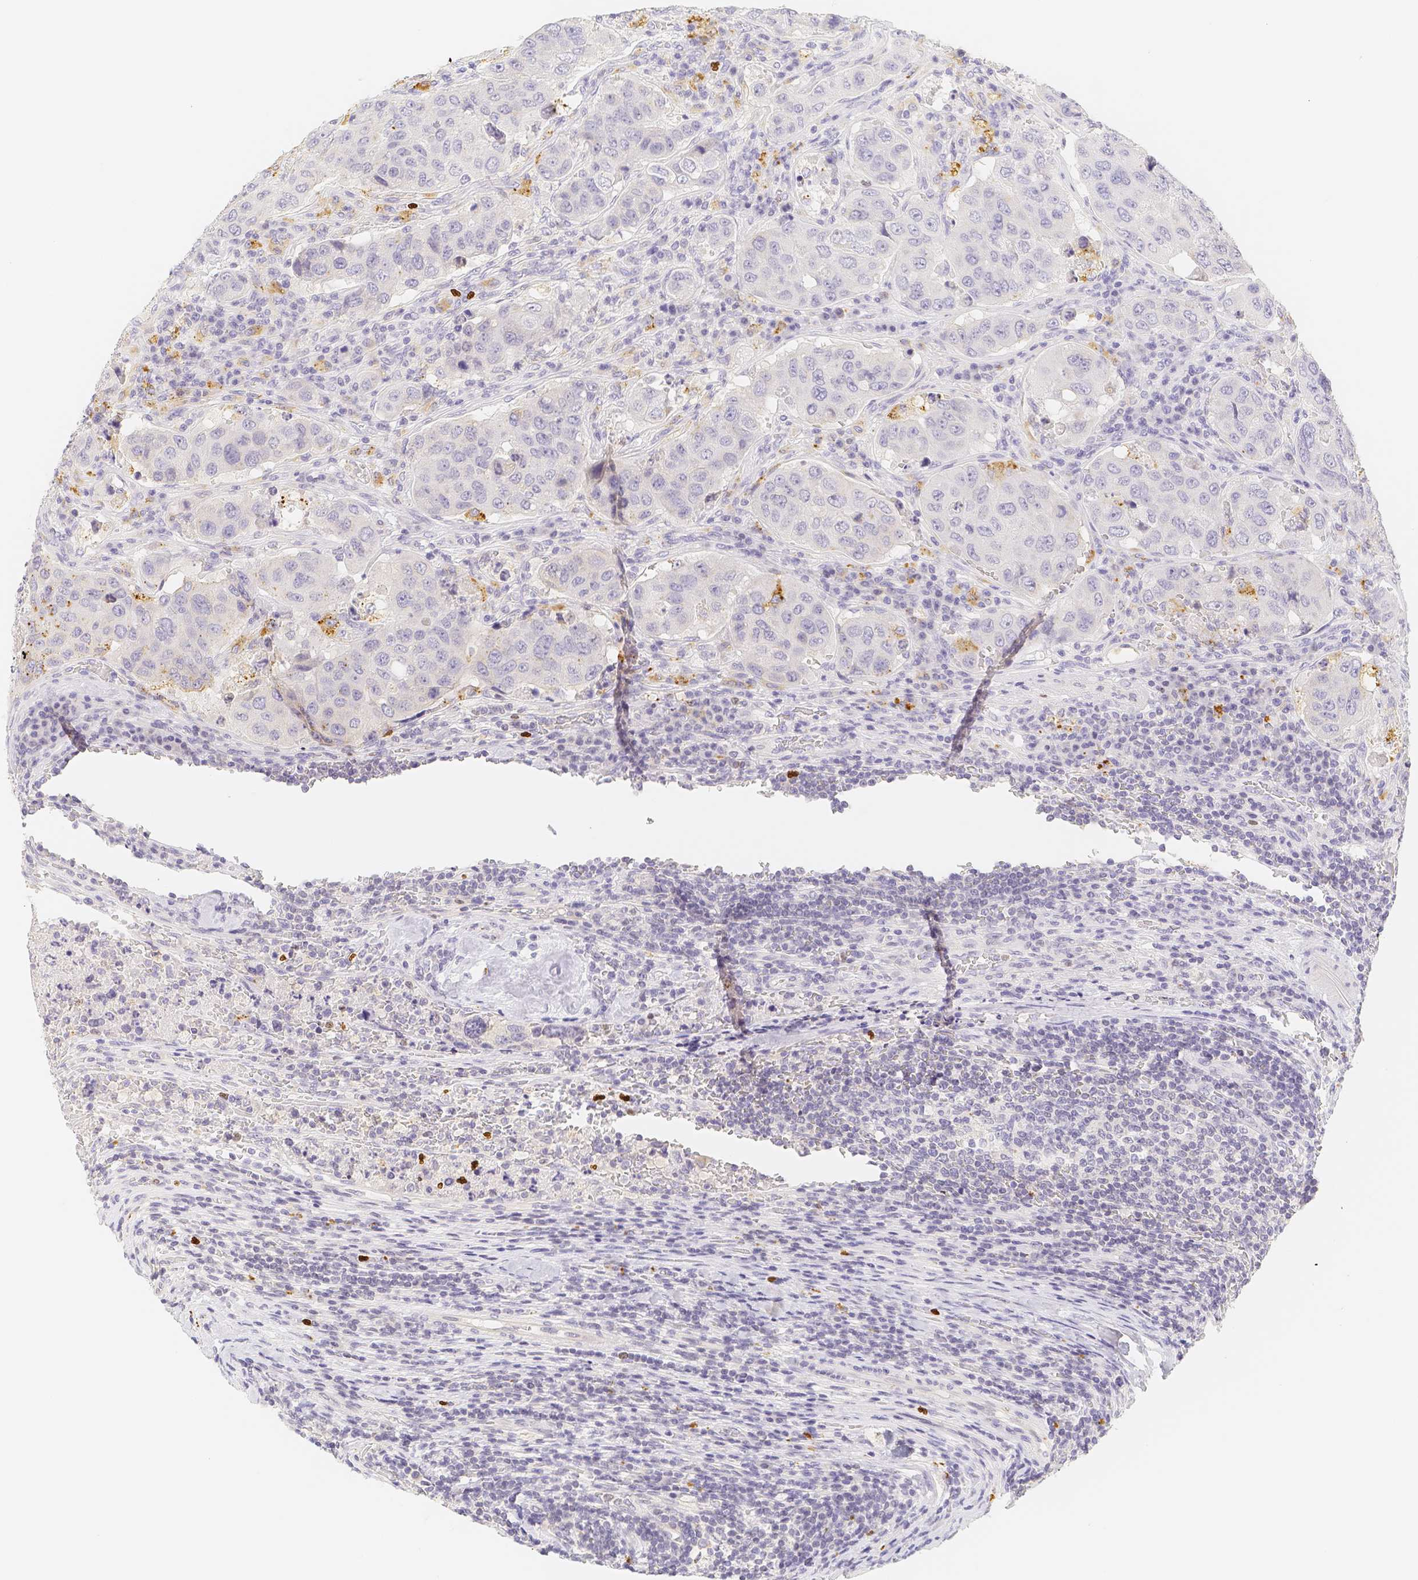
{"staining": {"intensity": "negative", "quantity": "none", "location": "none"}, "tissue": "urothelial cancer", "cell_type": "Tumor cells", "image_type": "cancer", "snomed": [{"axis": "morphology", "description": "Urothelial carcinoma, High grade"}, {"axis": "topography", "description": "Lymph node"}, {"axis": "topography", "description": "Urinary bladder"}], "caption": "Immunohistochemical staining of urothelial cancer displays no significant expression in tumor cells.", "gene": "PADI4", "patient": {"sex": "male", "age": 51}}